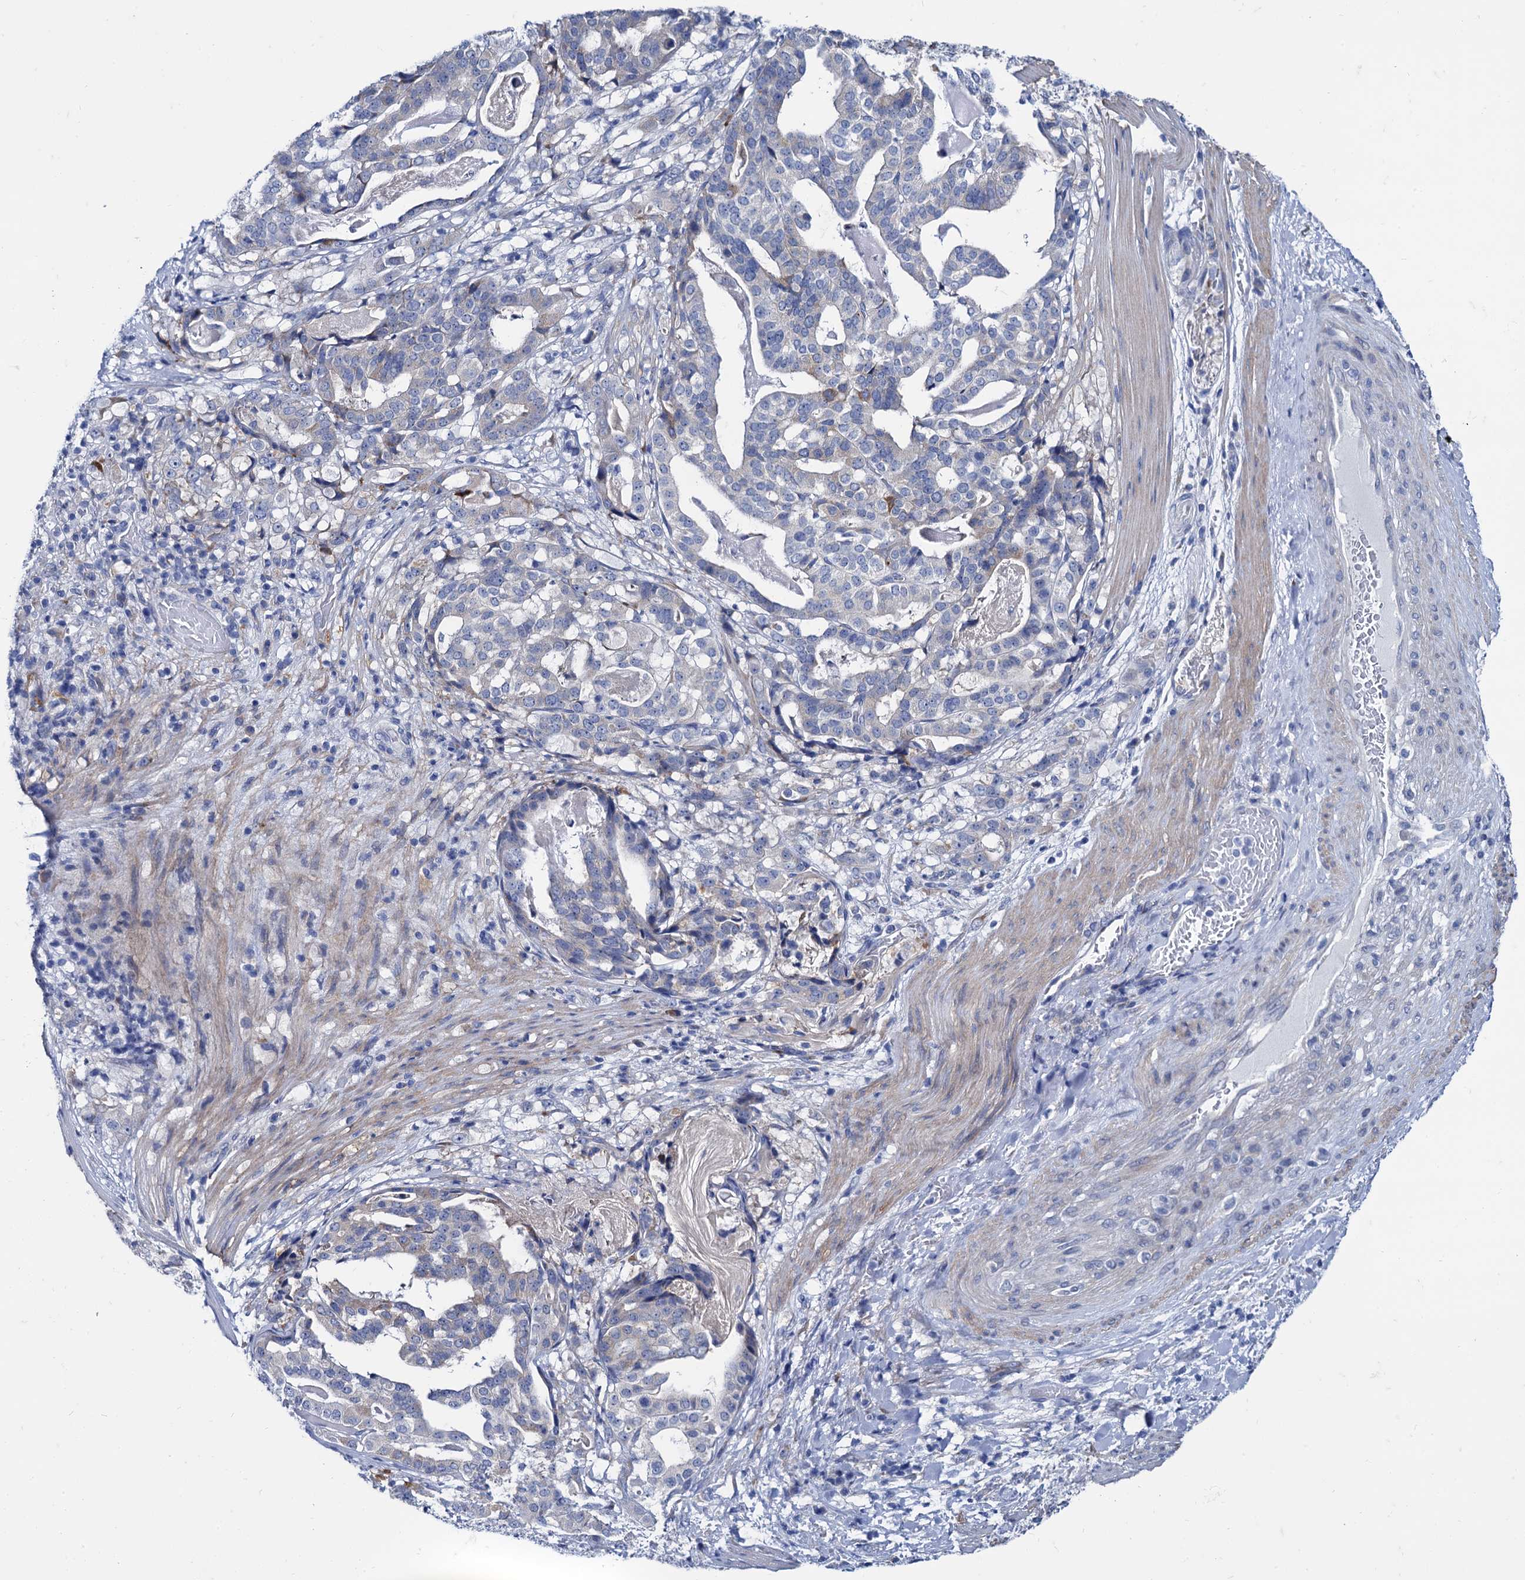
{"staining": {"intensity": "negative", "quantity": "none", "location": "none"}, "tissue": "stomach cancer", "cell_type": "Tumor cells", "image_type": "cancer", "snomed": [{"axis": "morphology", "description": "Adenocarcinoma, NOS"}, {"axis": "topography", "description": "Stomach"}], "caption": "The micrograph exhibits no staining of tumor cells in stomach adenocarcinoma.", "gene": "FOXR2", "patient": {"sex": "male", "age": 48}}